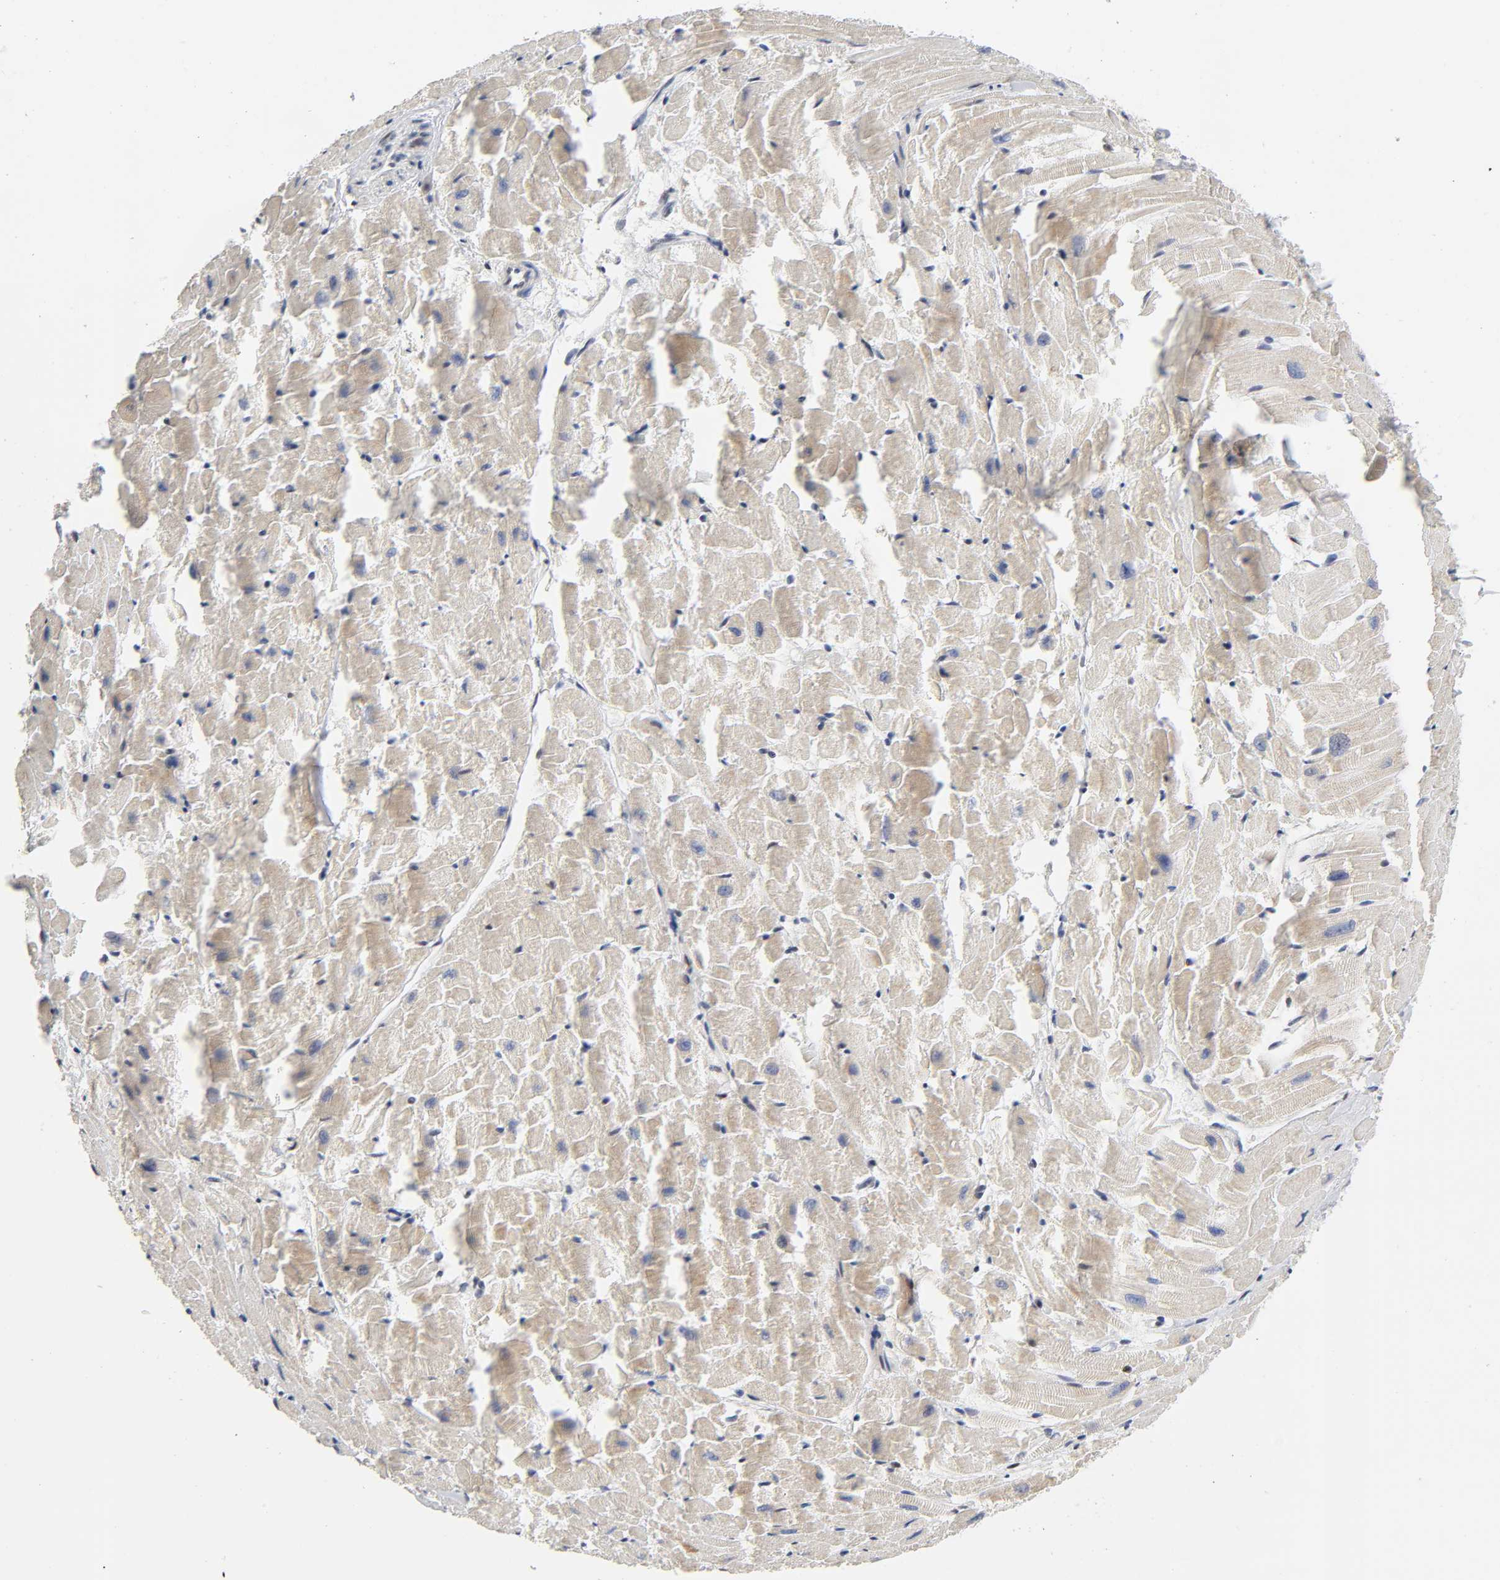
{"staining": {"intensity": "weak", "quantity": "25%-75%", "location": "cytoplasmic/membranous"}, "tissue": "heart muscle", "cell_type": "Cardiomyocytes", "image_type": "normal", "snomed": [{"axis": "morphology", "description": "Normal tissue, NOS"}, {"axis": "topography", "description": "Heart"}], "caption": "Weak cytoplasmic/membranous staining is identified in approximately 25%-75% of cardiomyocytes in unremarkable heart muscle. The staining was performed using DAB to visualize the protein expression in brown, while the nuclei were stained in blue with hematoxylin (Magnification: 20x).", "gene": "STK38", "patient": {"sex": "female", "age": 19}}